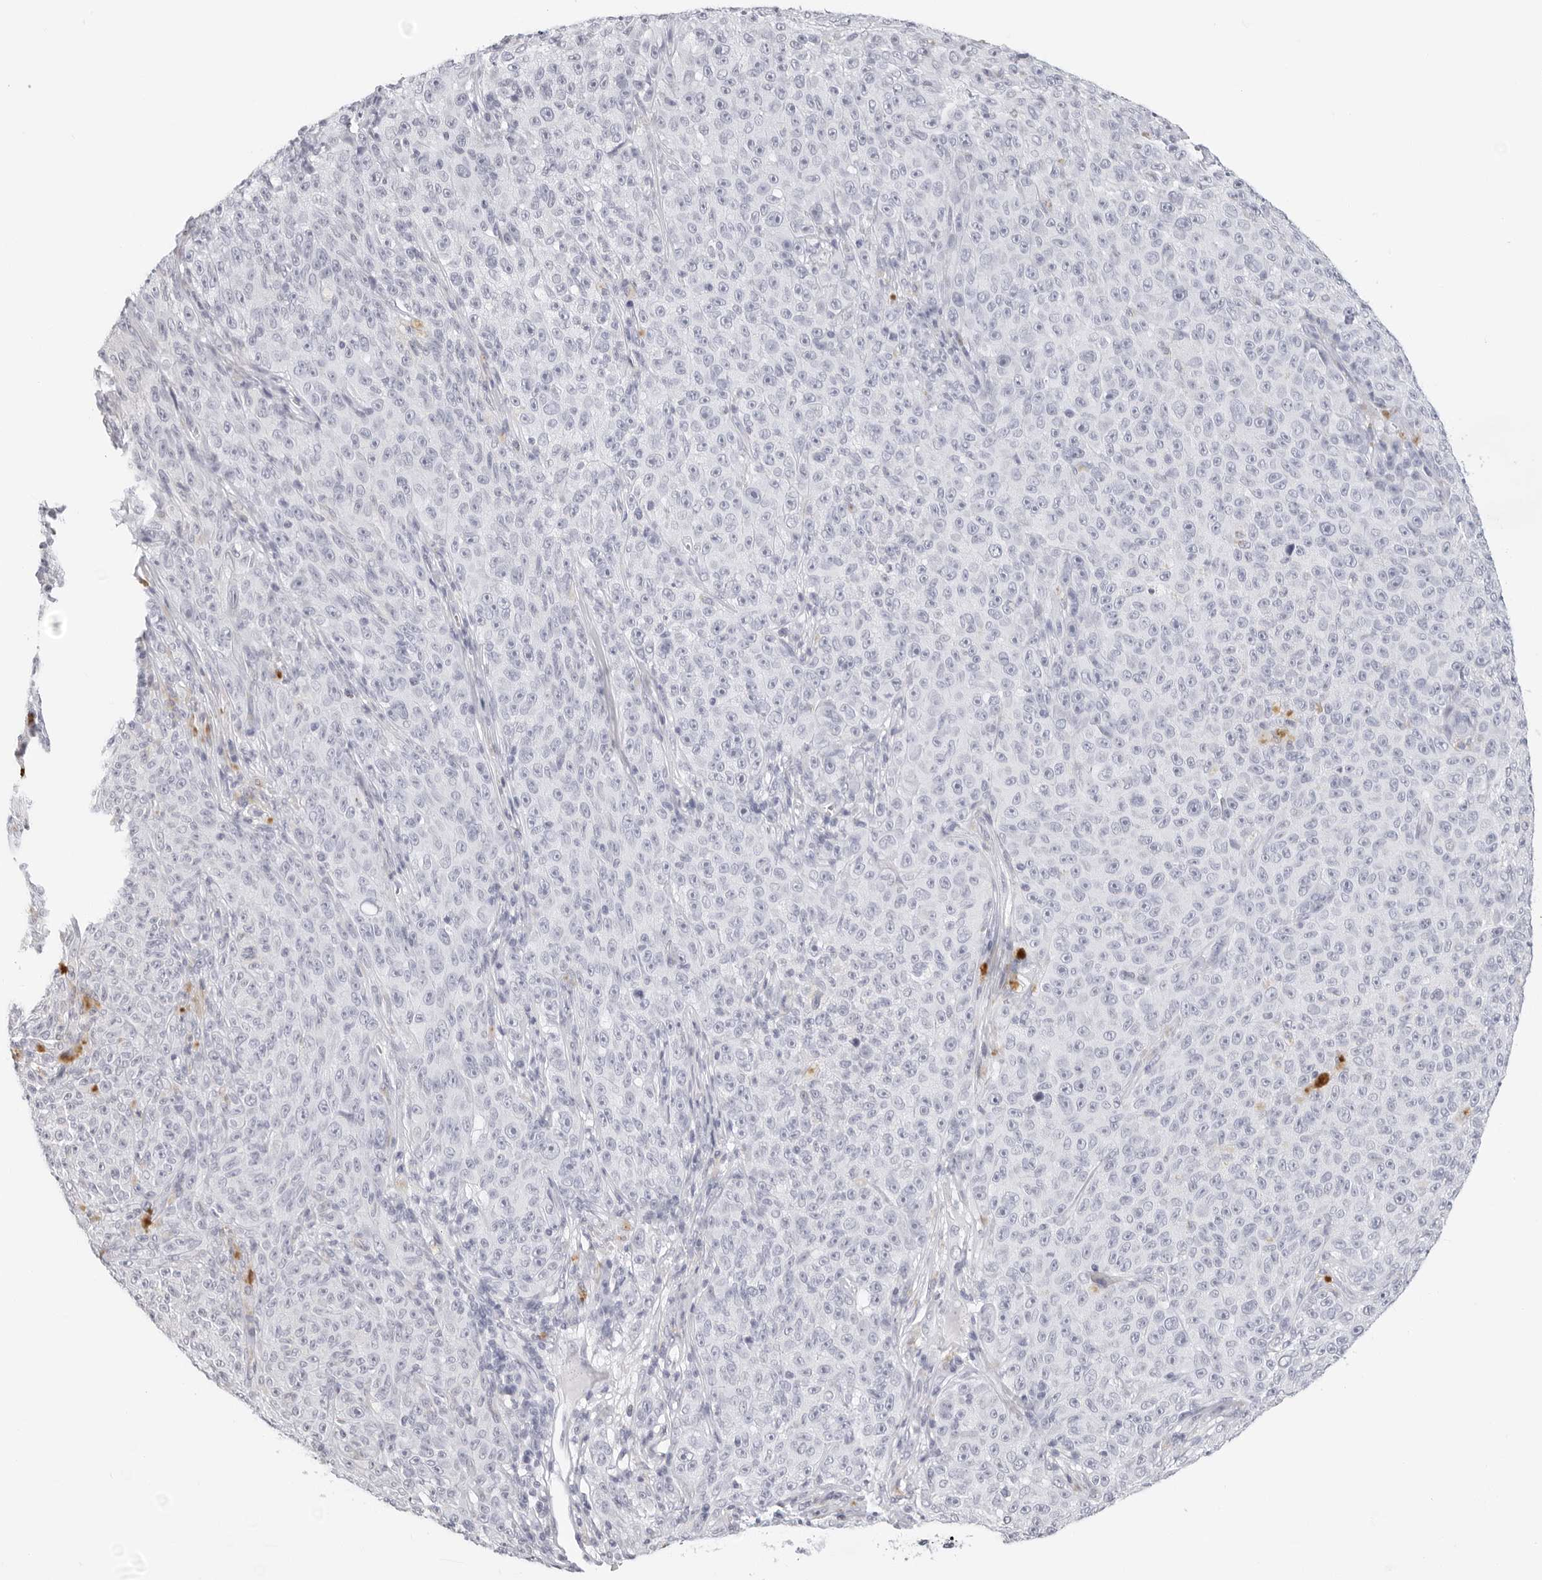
{"staining": {"intensity": "negative", "quantity": "none", "location": "none"}, "tissue": "melanoma", "cell_type": "Tumor cells", "image_type": "cancer", "snomed": [{"axis": "morphology", "description": "Malignant melanoma, NOS"}, {"axis": "topography", "description": "Skin"}], "caption": "Immunohistochemical staining of human malignant melanoma demonstrates no significant positivity in tumor cells.", "gene": "AGMAT", "patient": {"sex": "female", "age": 82}}